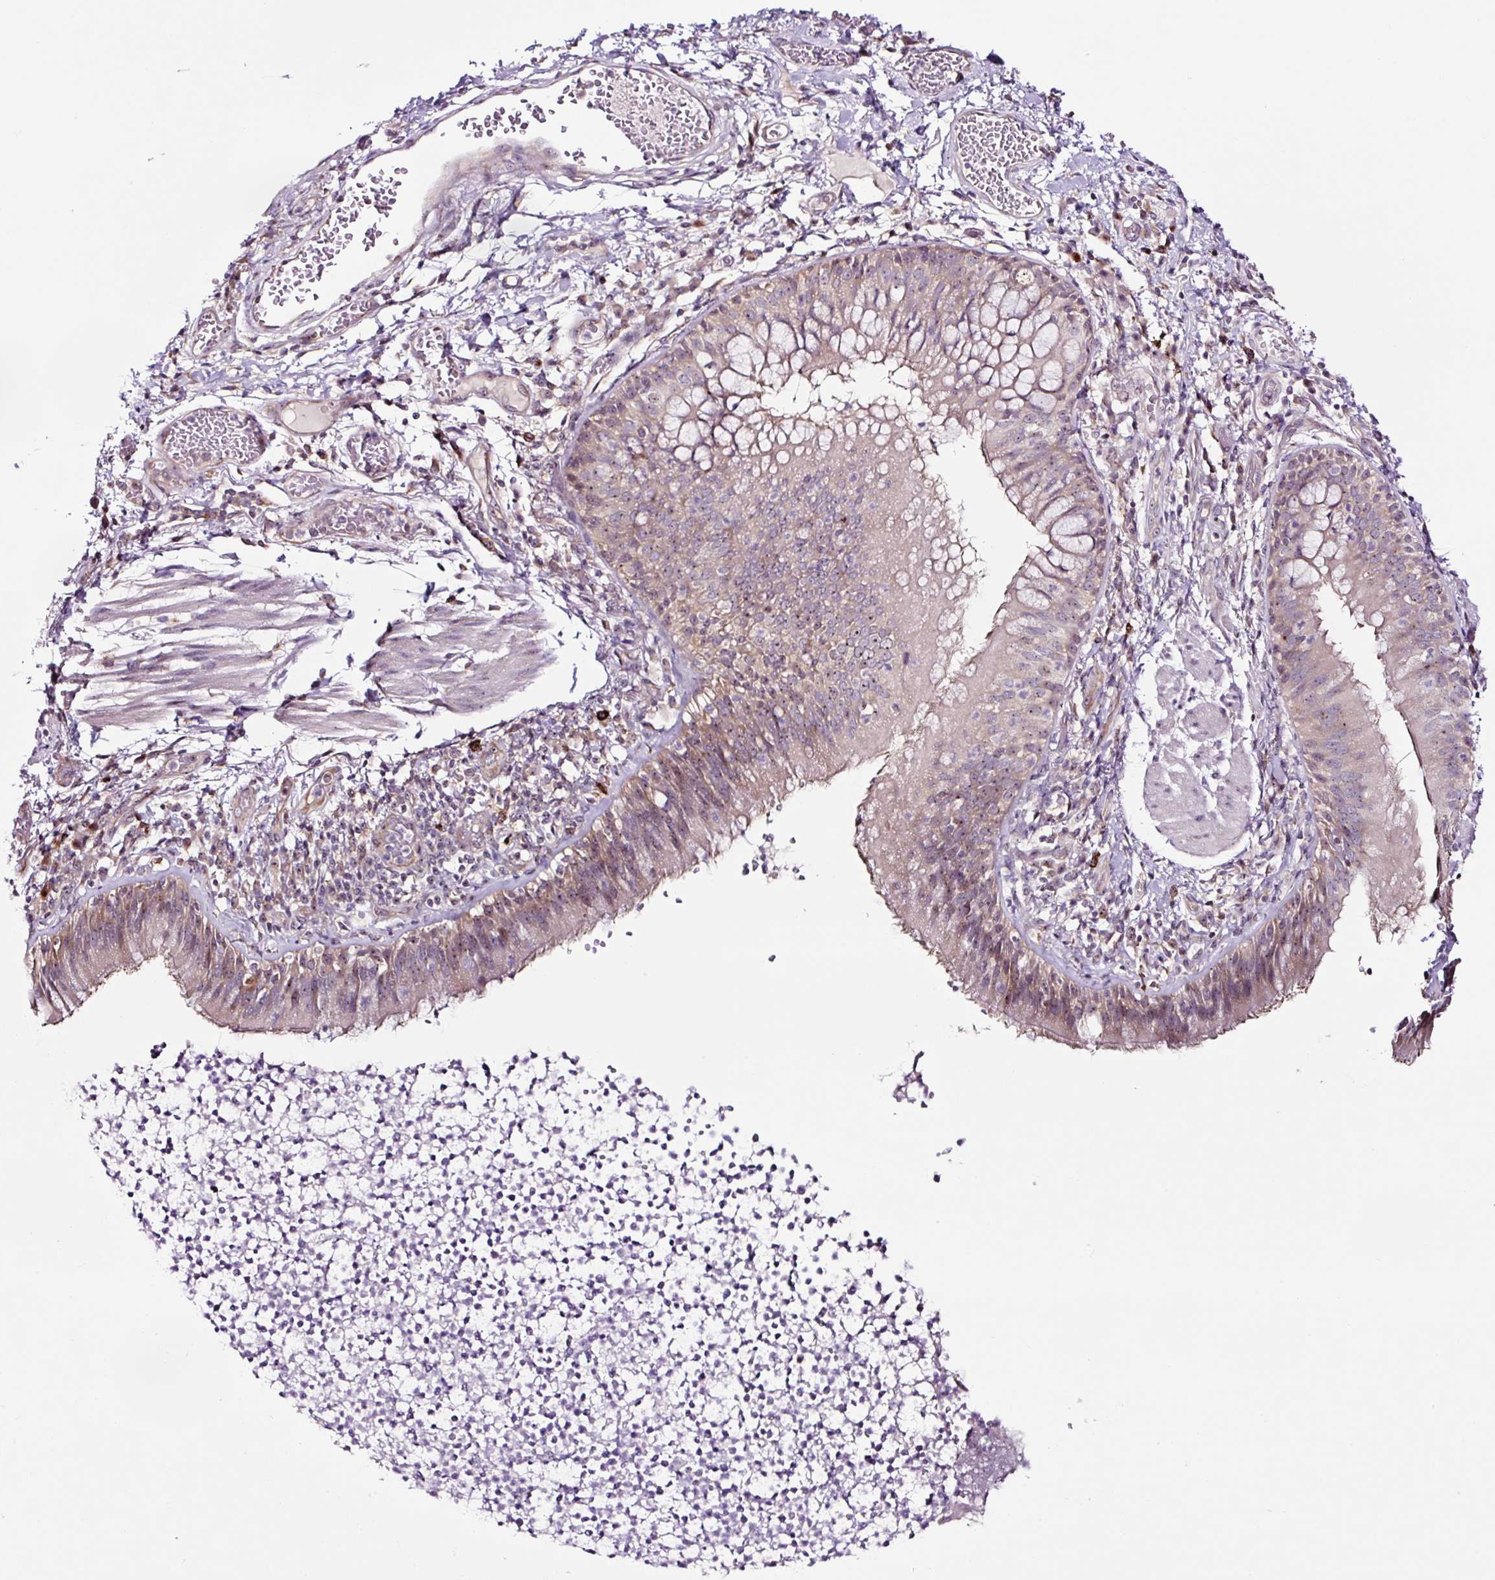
{"staining": {"intensity": "weak", "quantity": ">75%", "location": "cytoplasmic/membranous,nuclear"}, "tissue": "bronchus", "cell_type": "Respiratory epithelial cells", "image_type": "normal", "snomed": [{"axis": "morphology", "description": "Normal tissue, NOS"}, {"axis": "topography", "description": "Cartilage tissue"}, {"axis": "topography", "description": "Bronchus"}], "caption": "This photomicrograph shows immunohistochemistry (IHC) staining of benign bronchus, with low weak cytoplasmic/membranous,nuclear staining in about >75% of respiratory epithelial cells.", "gene": "NOM1", "patient": {"sex": "male", "age": 56}}